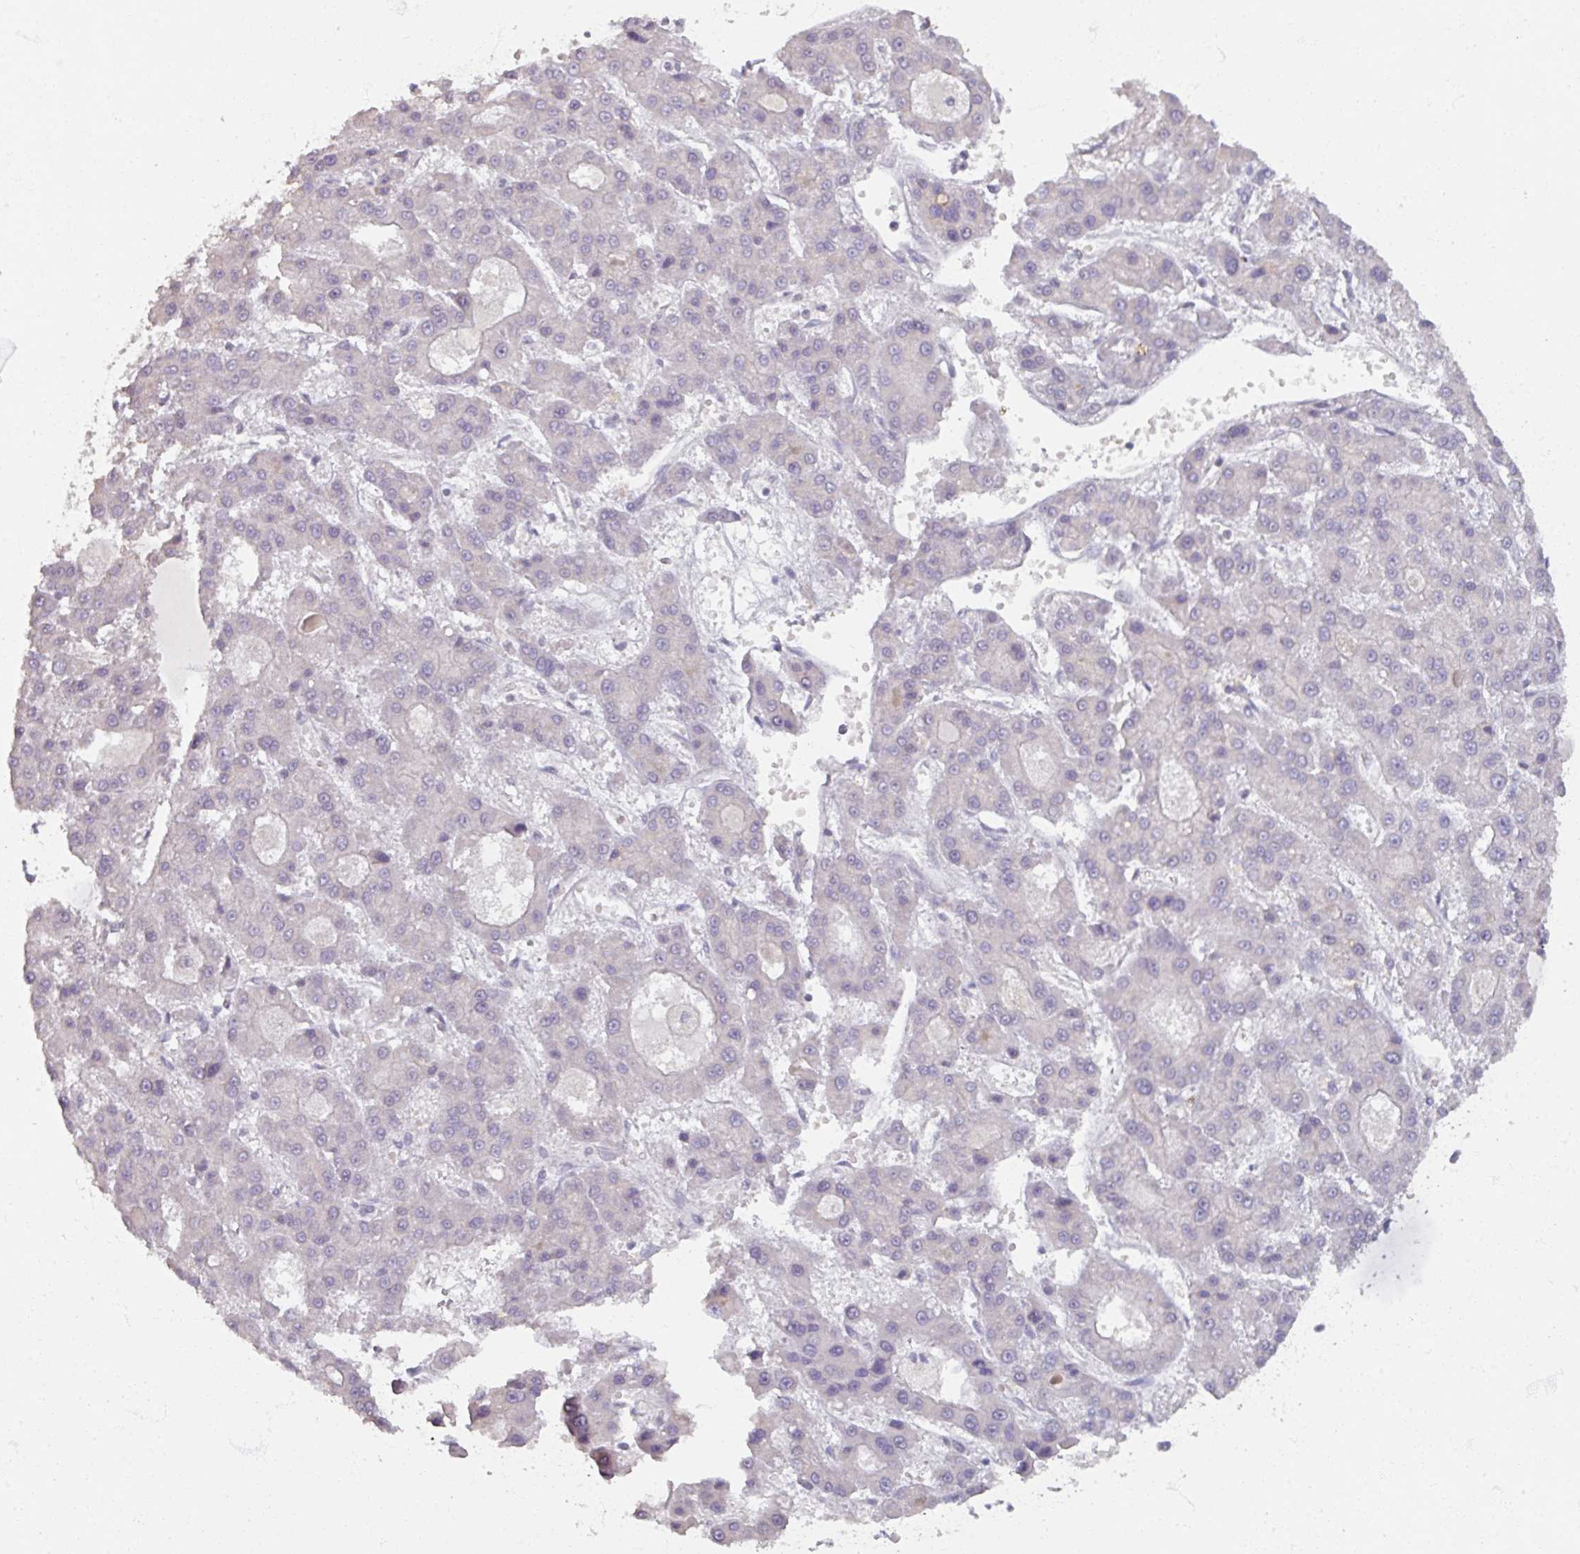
{"staining": {"intensity": "negative", "quantity": "none", "location": "none"}, "tissue": "liver cancer", "cell_type": "Tumor cells", "image_type": "cancer", "snomed": [{"axis": "morphology", "description": "Carcinoma, Hepatocellular, NOS"}, {"axis": "topography", "description": "Liver"}], "caption": "Micrograph shows no protein expression in tumor cells of liver cancer tissue.", "gene": "SOX11", "patient": {"sex": "male", "age": 70}}